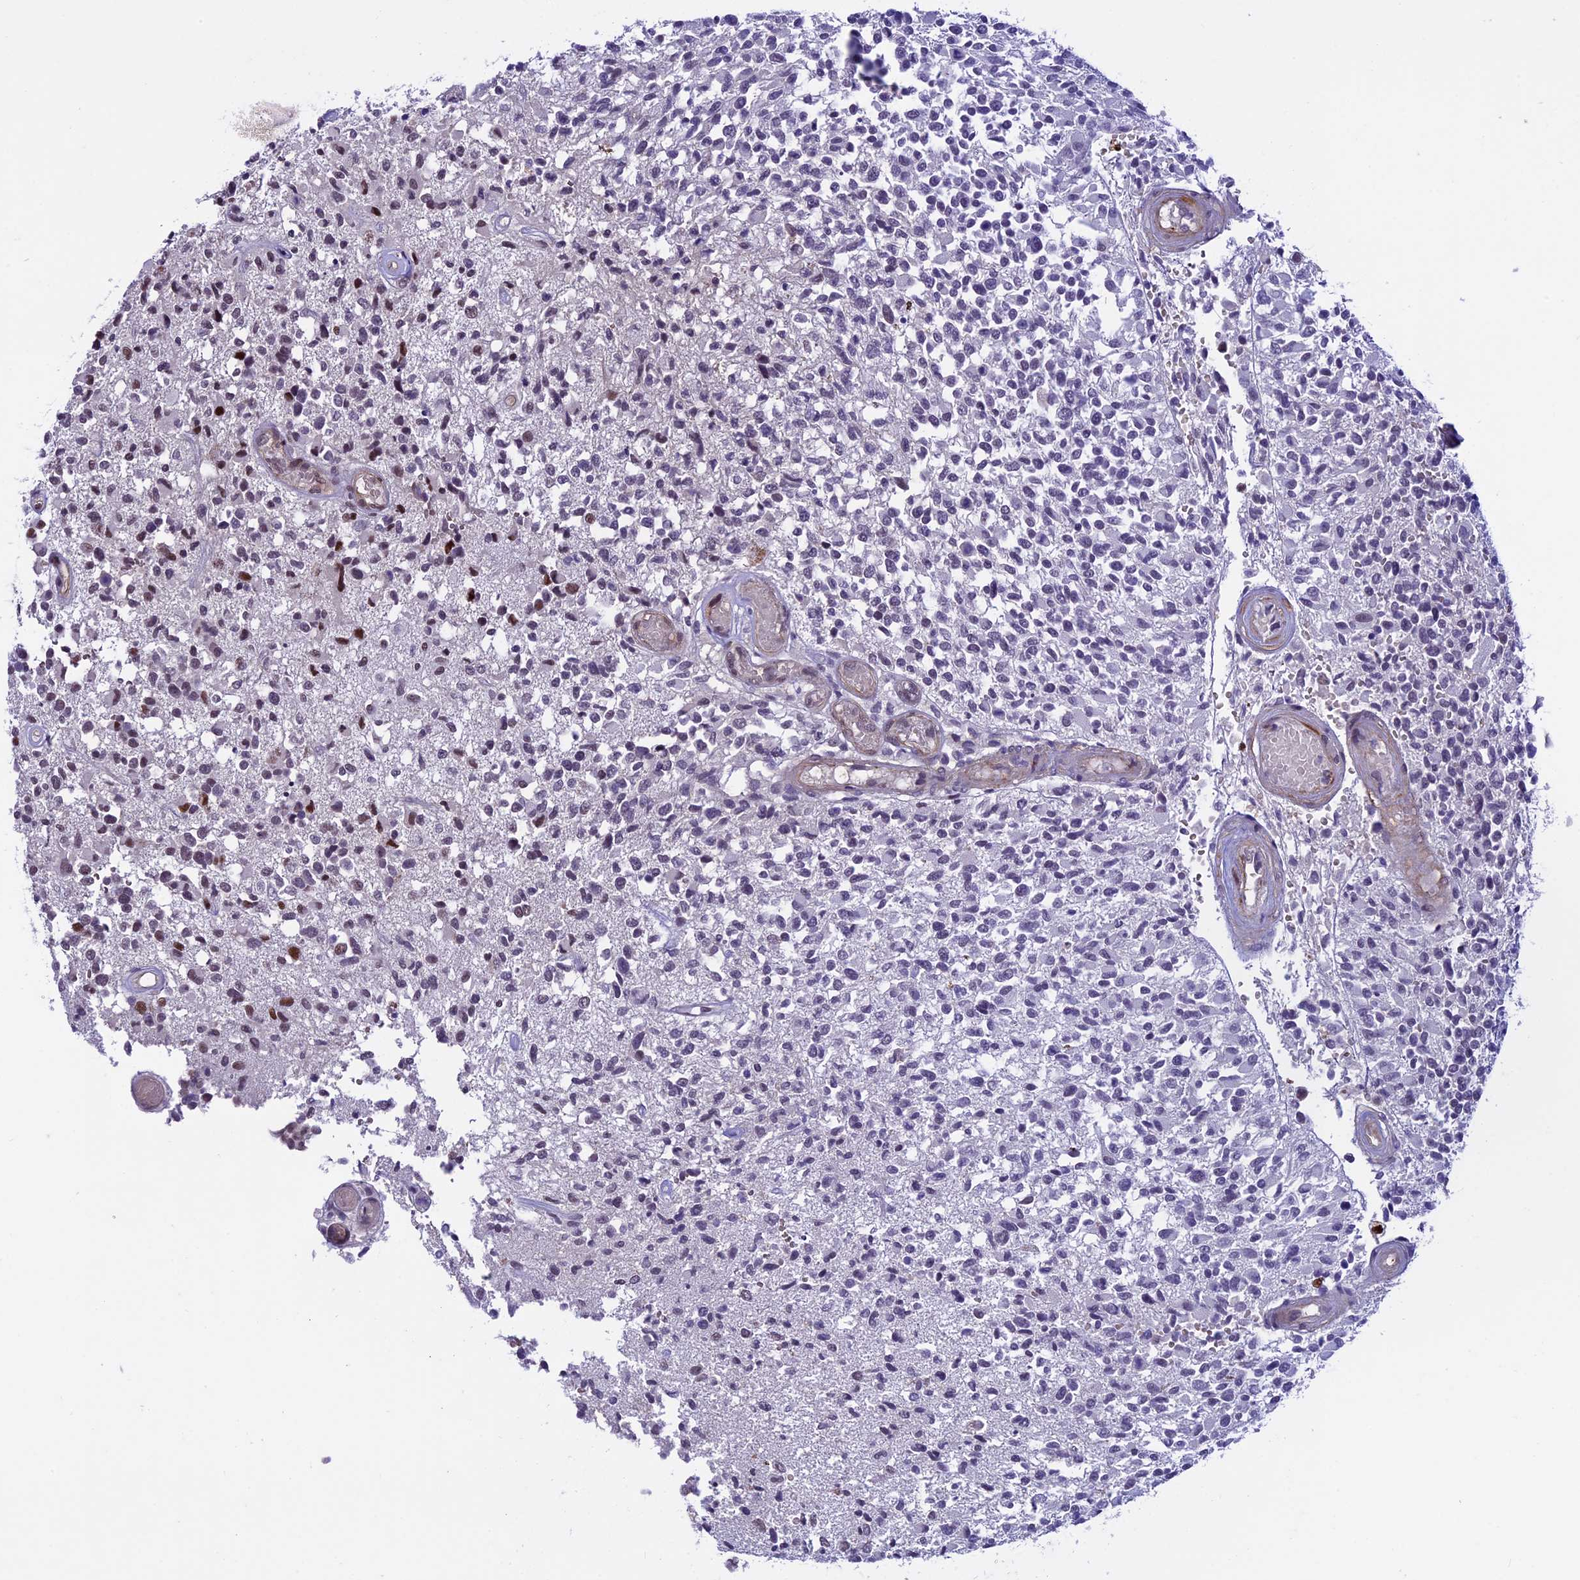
{"staining": {"intensity": "moderate", "quantity": "<25%", "location": "nuclear"}, "tissue": "glioma", "cell_type": "Tumor cells", "image_type": "cancer", "snomed": [{"axis": "morphology", "description": "Glioma, malignant, High grade"}, {"axis": "morphology", "description": "Glioblastoma, NOS"}, {"axis": "topography", "description": "Brain"}], "caption": "High-magnification brightfield microscopy of malignant glioma (high-grade) stained with DAB (3,3'-diaminobenzidine) (brown) and counterstained with hematoxylin (blue). tumor cells exhibit moderate nuclear staining is present in about<25% of cells. The staining was performed using DAB, with brown indicating positive protein expression. Nuclei are stained blue with hematoxylin.", "gene": "TCP11L2", "patient": {"sex": "male", "age": 60}}